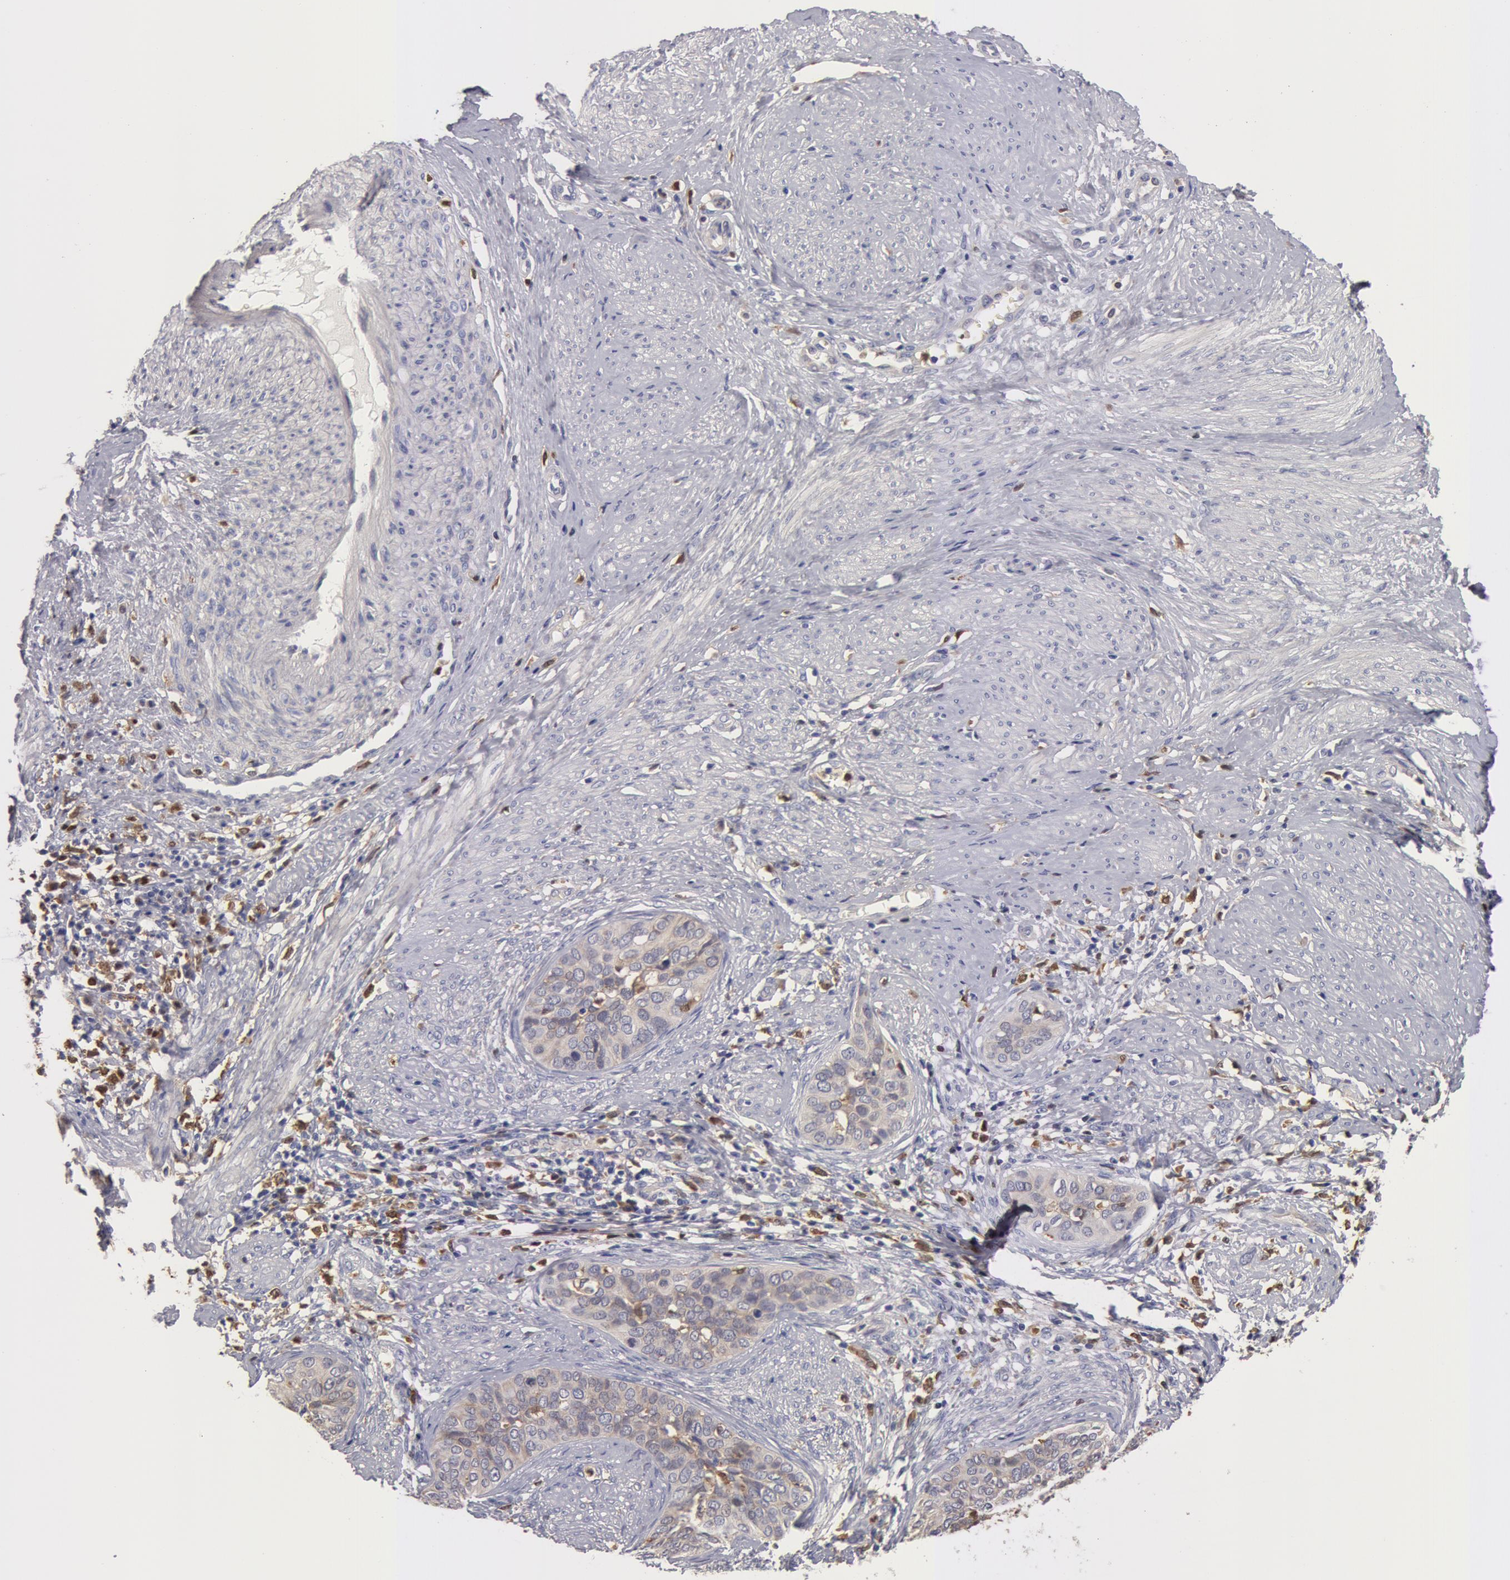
{"staining": {"intensity": "weak", "quantity": ">75%", "location": "cytoplasmic/membranous"}, "tissue": "cervical cancer", "cell_type": "Tumor cells", "image_type": "cancer", "snomed": [{"axis": "morphology", "description": "Squamous cell carcinoma, NOS"}, {"axis": "topography", "description": "Cervix"}], "caption": "This image displays IHC staining of human cervical cancer, with low weak cytoplasmic/membranous expression in about >75% of tumor cells.", "gene": "SYK", "patient": {"sex": "female", "age": 31}}